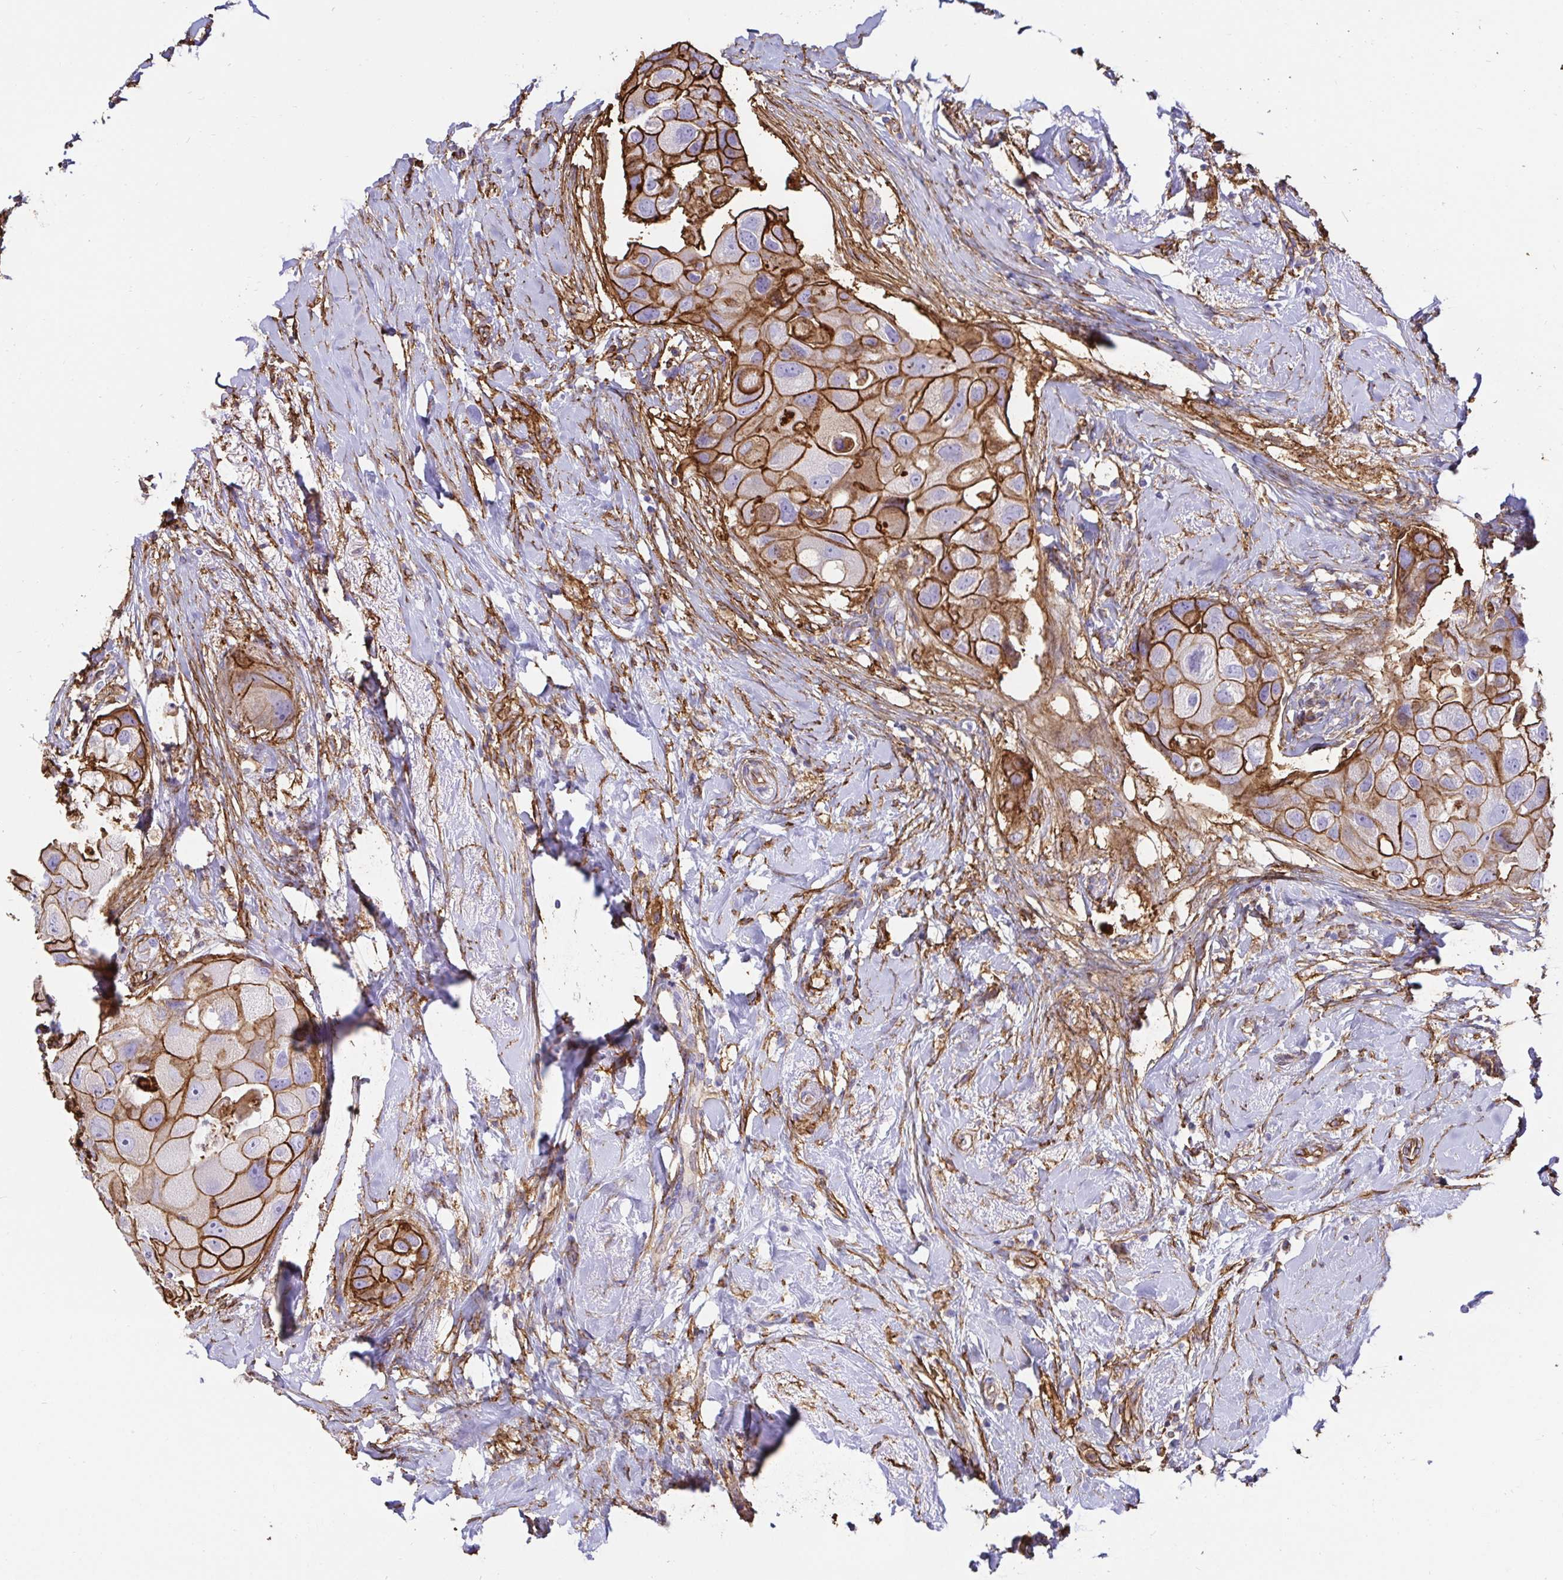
{"staining": {"intensity": "strong", "quantity": ">75%", "location": "cytoplasmic/membranous"}, "tissue": "breast cancer", "cell_type": "Tumor cells", "image_type": "cancer", "snomed": [{"axis": "morphology", "description": "Duct carcinoma"}, {"axis": "topography", "description": "Breast"}], "caption": "Human invasive ductal carcinoma (breast) stained with a brown dye demonstrates strong cytoplasmic/membranous positive positivity in approximately >75% of tumor cells.", "gene": "ANXA2", "patient": {"sex": "female", "age": 43}}